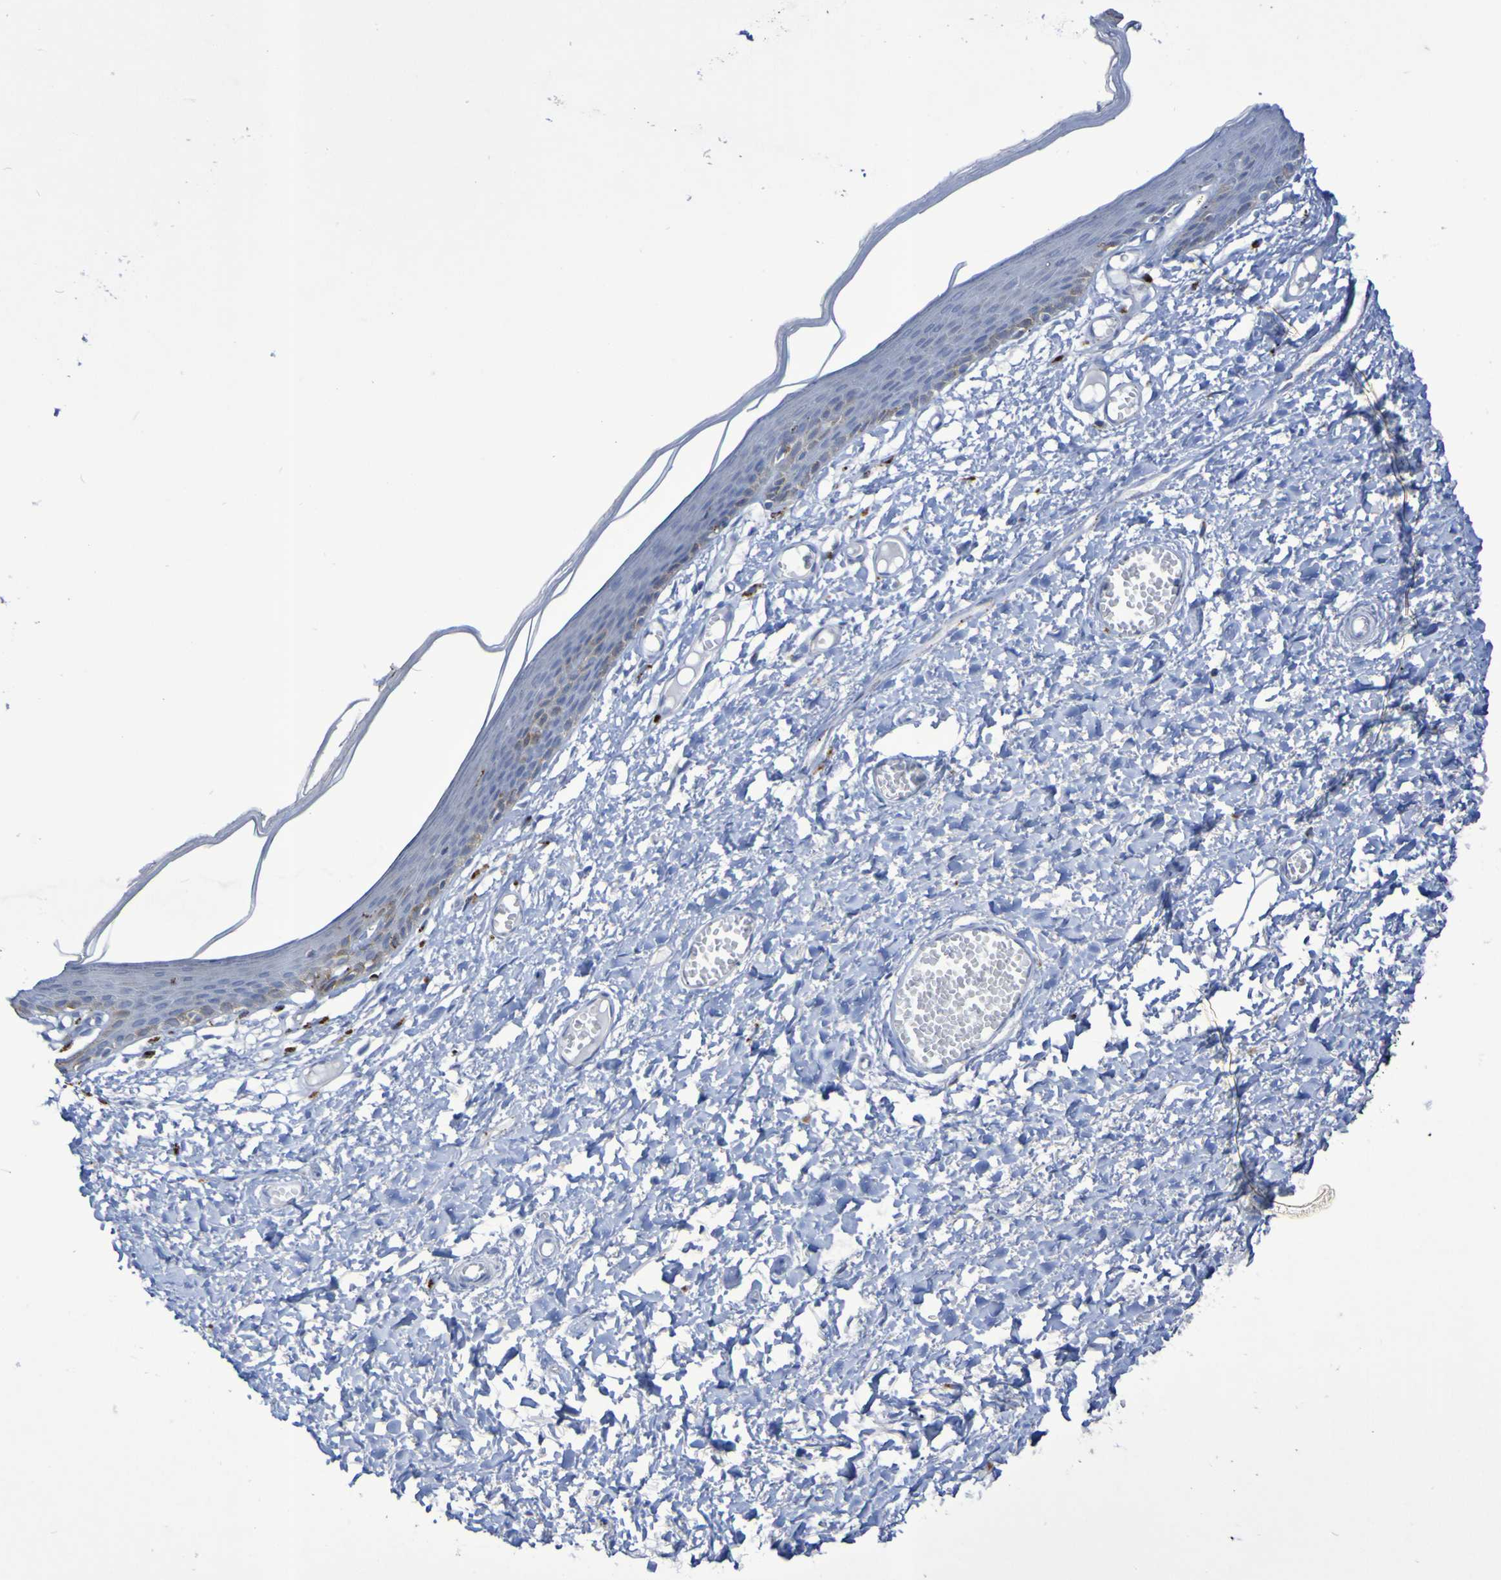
{"staining": {"intensity": "weak", "quantity": "<25%", "location": "cytoplasmic/membranous"}, "tissue": "skin", "cell_type": "Epidermal cells", "image_type": "normal", "snomed": [{"axis": "morphology", "description": "Normal tissue, NOS"}, {"axis": "topography", "description": "Vulva"}], "caption": "Normal skin was stained to show a protein in brown. There is no significant expression in epidermal cells.", "gene": "TPH1", "patient": {"sex": "female", "age": 54}}